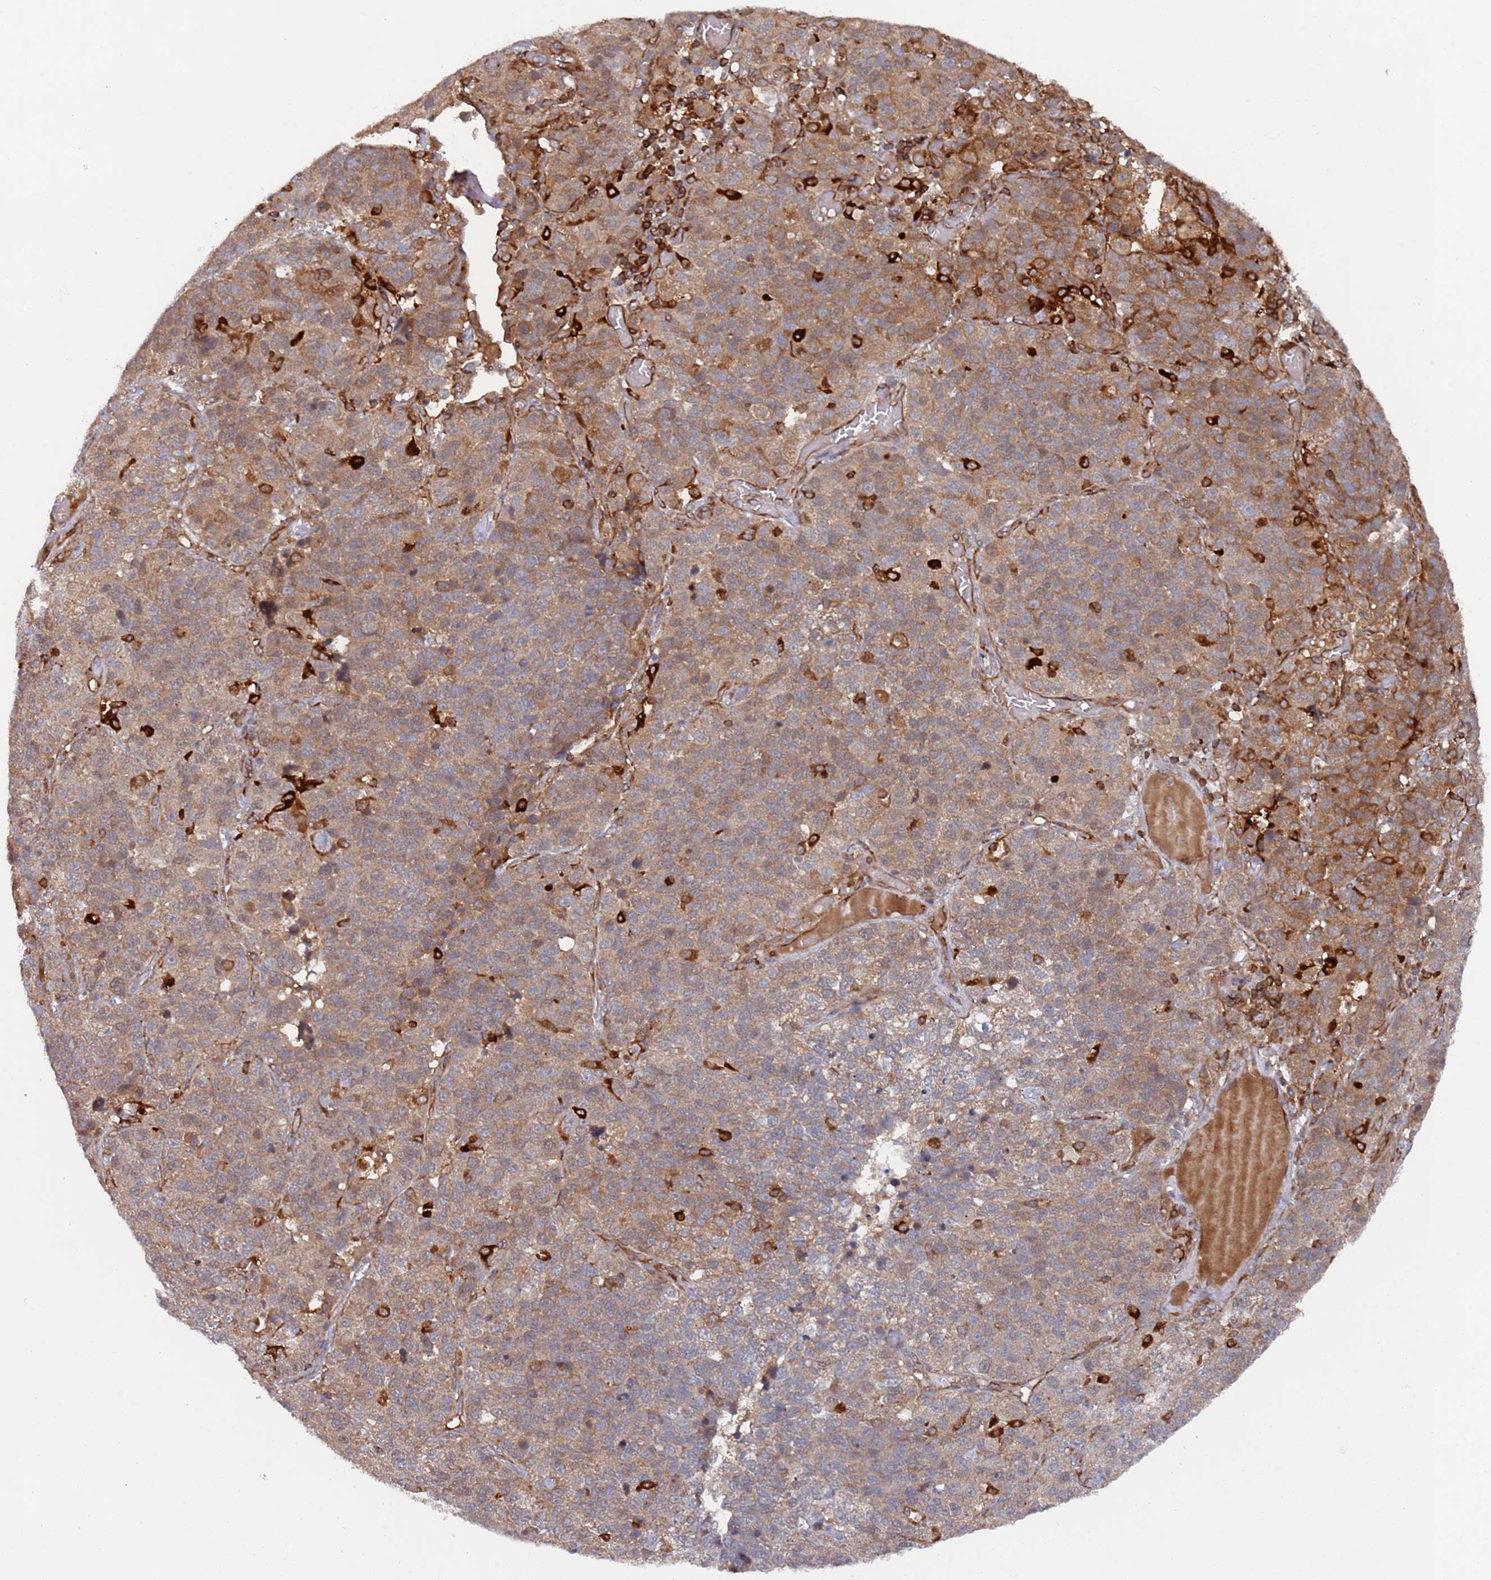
{"staining": {"intensity": "moderate", "quantity": ">75%", "location": "cytoplasmic/membranous"}, "tissue": "lung cancer", "cell_type": "Tumor cells", "image_type": "cancer", "snomed": [{"axis": "morphology", "description": "Adenocarcinoma, NOS"}, {"axis": "topography", "description": "Lung"}], "caption": "Immunohistochemical staining of lung adenocarcinoma demonstrates medium levels of moderate cytoplasmic/membranous protein expression in about >75% of tumor cells.", "gene": "DDX60", "patient": {"sex": "male", "age": 49}}